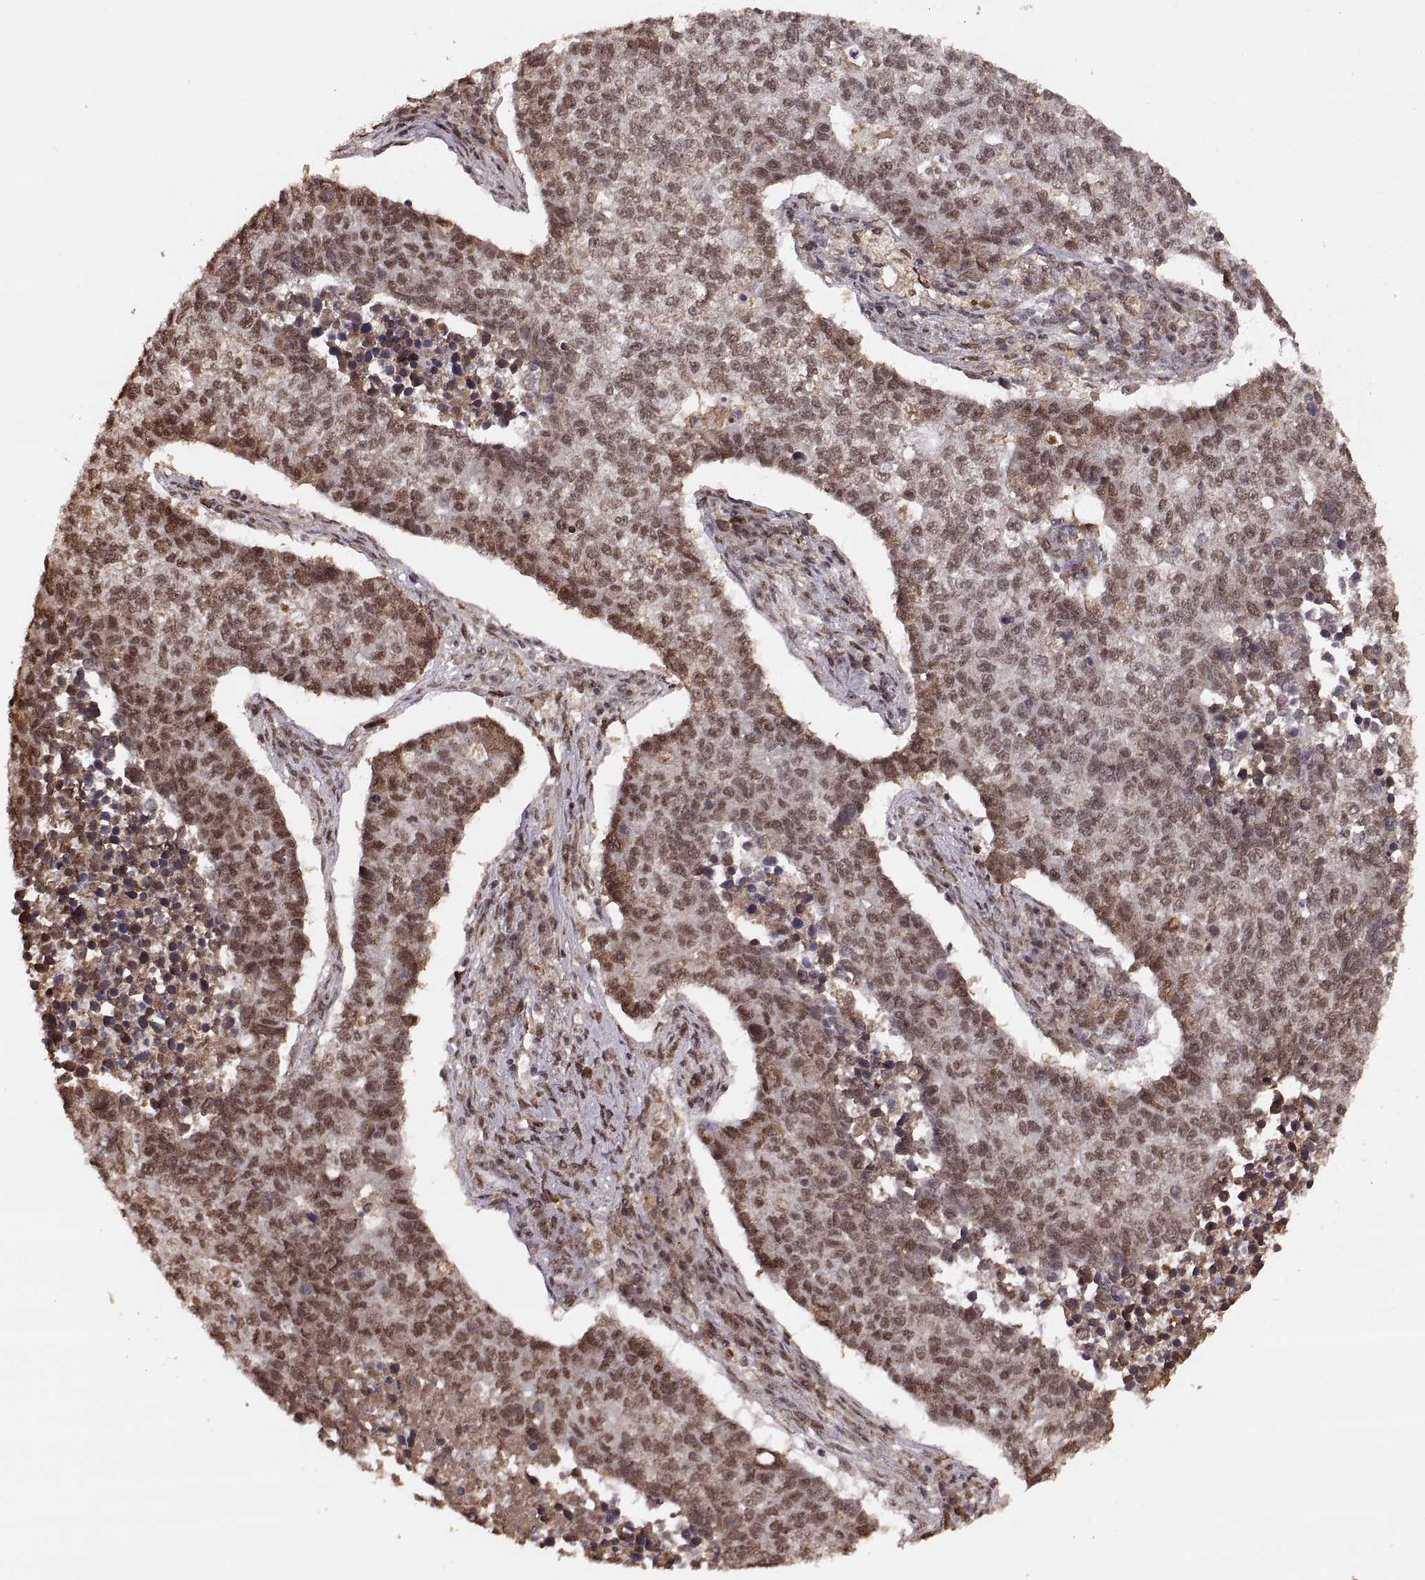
{"staining": {"intensity": "strong", "quantity": "25%-75%", "location": "nuclear"}, "tissue": "lung cancer", "cell_type": "Tumor cells", "image_type": "cancer", "snomed": [{"axis": "morphology", "description": "Adenocarcinoma, NOS"}, {"axis": "topography", "description": "Lung"}], "caption": "Tumor cells display high levels of strong nuclear expression in approximately 25%-75% of cells in lung adenocarcinoma. Nuclei are stained in blue.", "gene": "RFT1", "patient": {"sex": "male", "age": 57}}